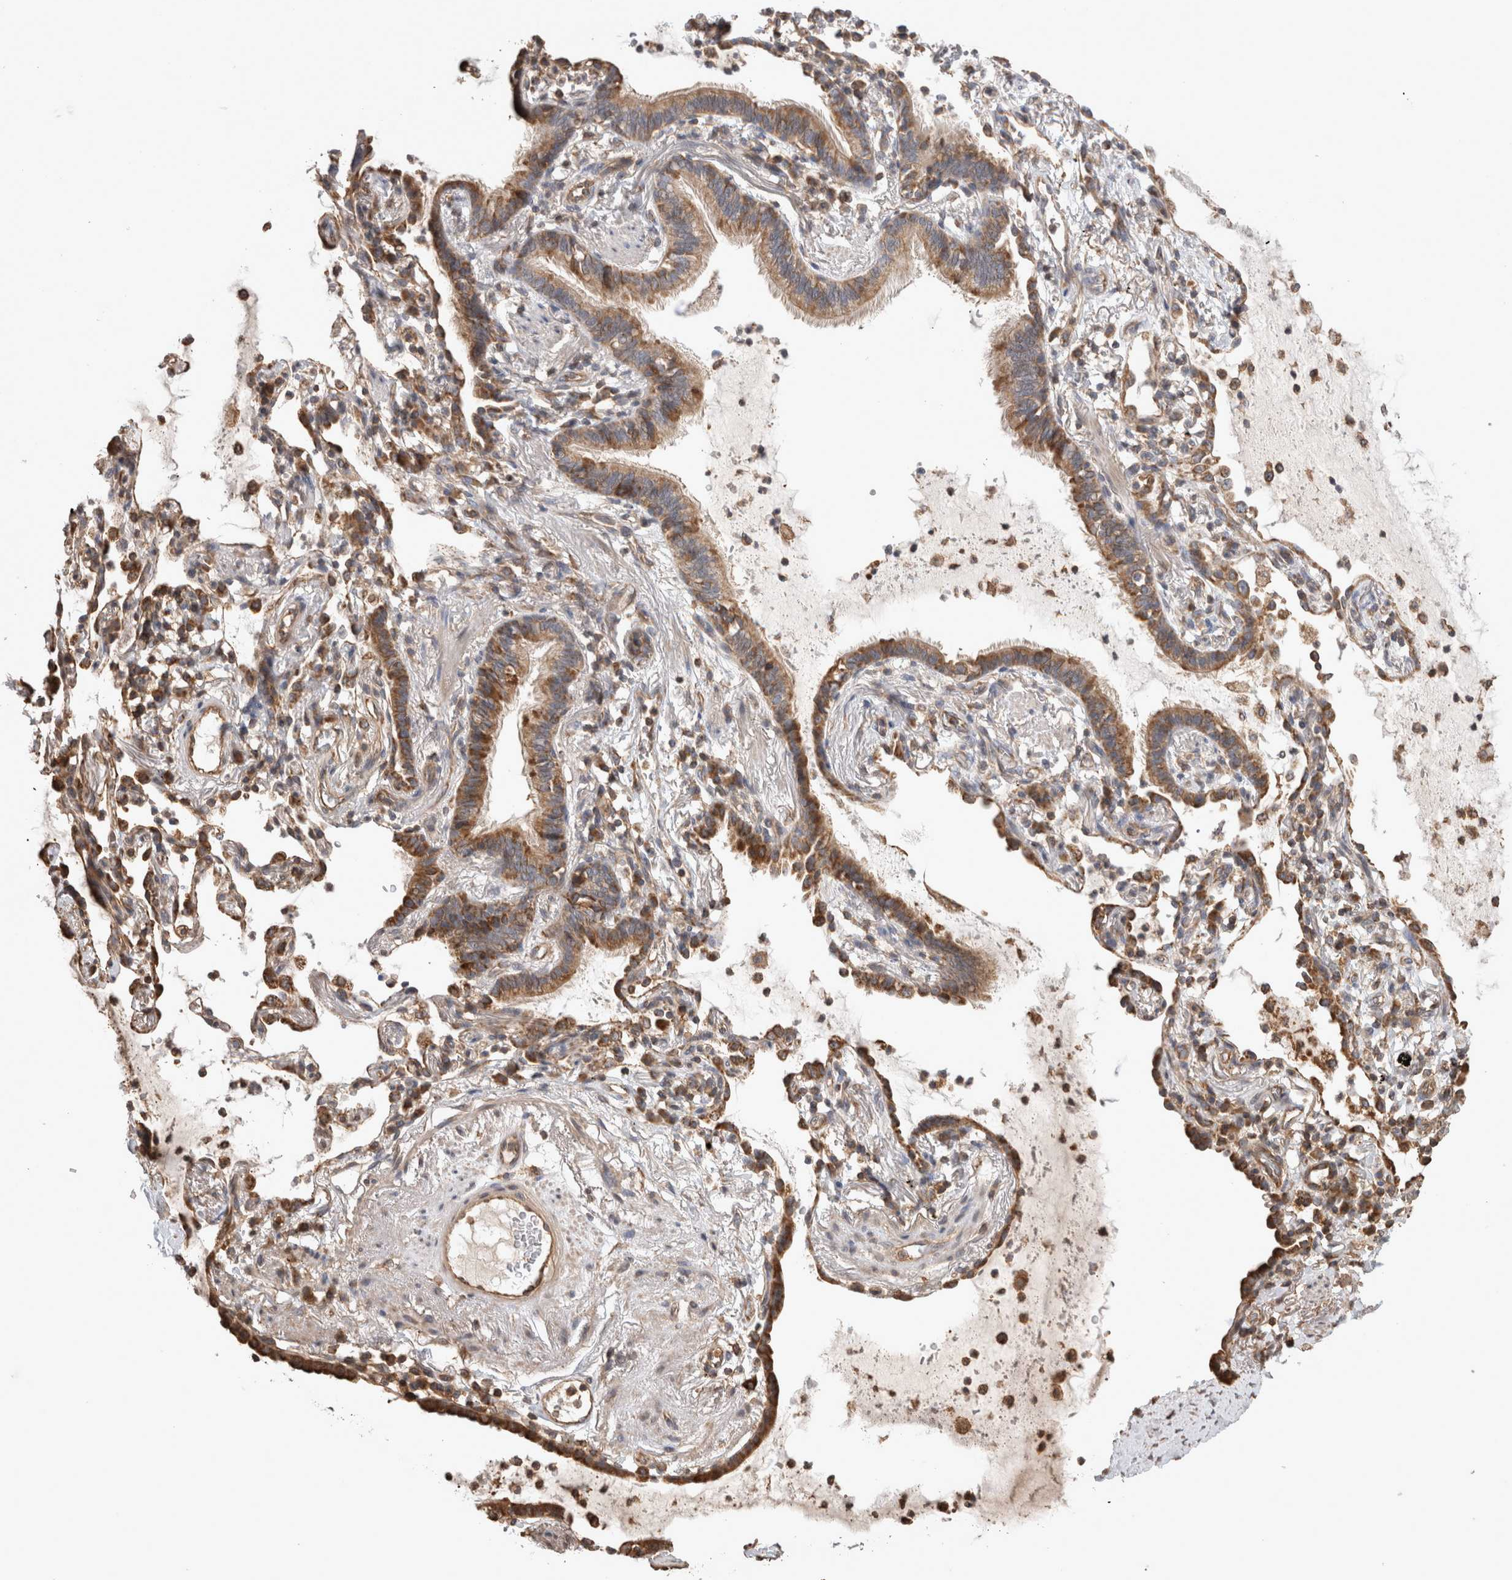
{"staining": {"intensity": "moderate", "quantity": ">75%", "location": "cytoplasmic/membranous"}, "tissue": "lung cancer", "cell_type": "Tumor cells", "image_type": "cancer", "snomed": [{"axis": "morphology", "description": "Adenocarcinoma, NOS"}, {"axis": "topography", "description": "Lung"}], "caption": "IHC (DAB (3,3'-diaminobenzidine)) staining of lung cancer (adenocarcinoma) reveals moderate cytoplasmic/membranous protein expression in about >75% of tumor cells.", "gene": "IMMP2L", "patient": {"sex": "female", "age": 70}}